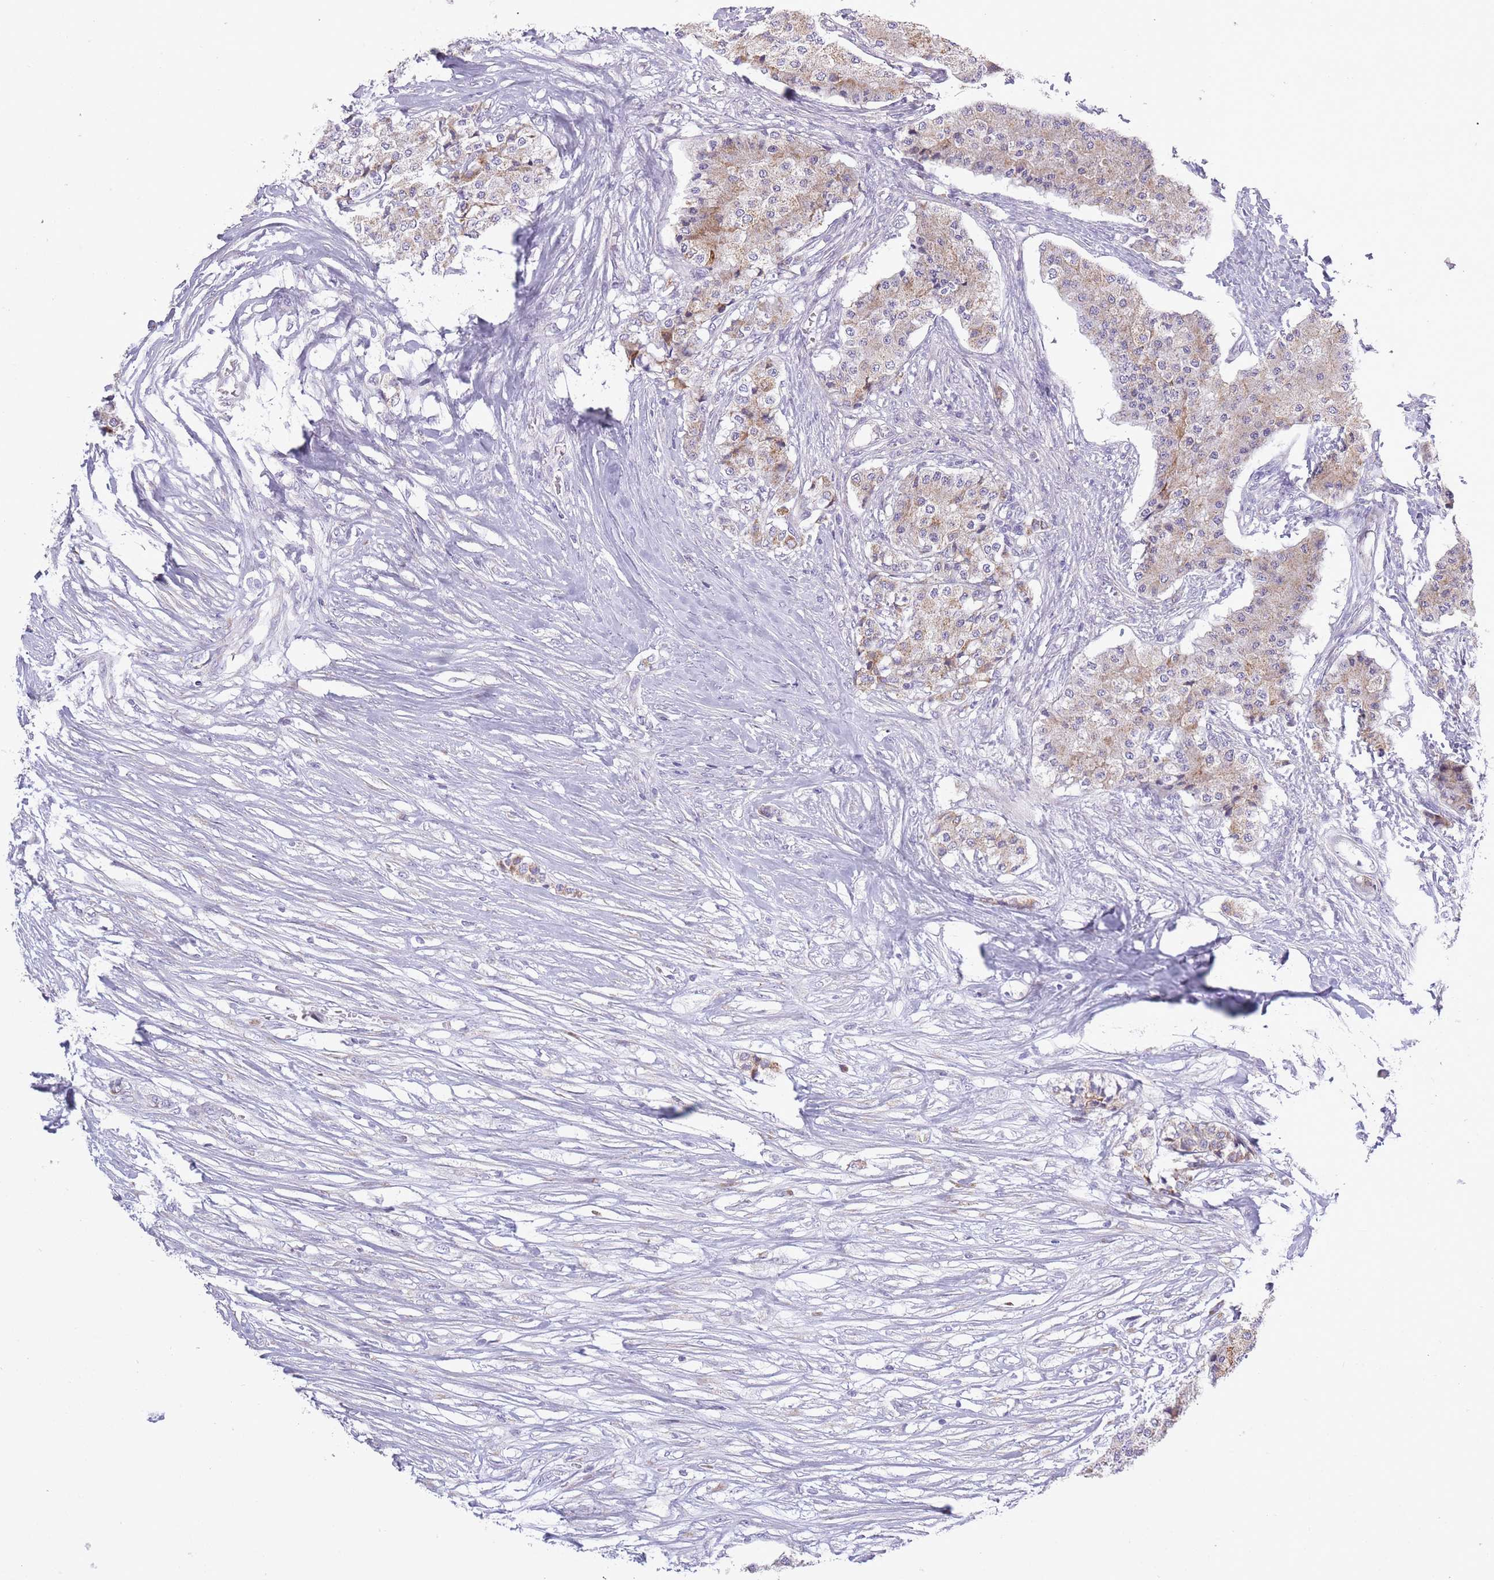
{"staining": {"intensity": "moderate", "quantity": "25%-75%", "location": "cytoplasmic/membranous"}, "tissue": "carcinoid", "cell_type": "Tumor cells", "image_type": "cancer", "snomed": [{"axis": "morphology", "description": "Carcinoid, malignant, NOS"}, {"axis": "topography", "description": "Colon"}], "caption": "Immunohistochemistry image of carcinoid stained for a protein (brown), which shows medium levels of moderate cytoplasmic/membranous expression in about 25%-75% of tumor cells.", "gene": "ZBTB24", "patient": {"sex": "female", "age": 52}}